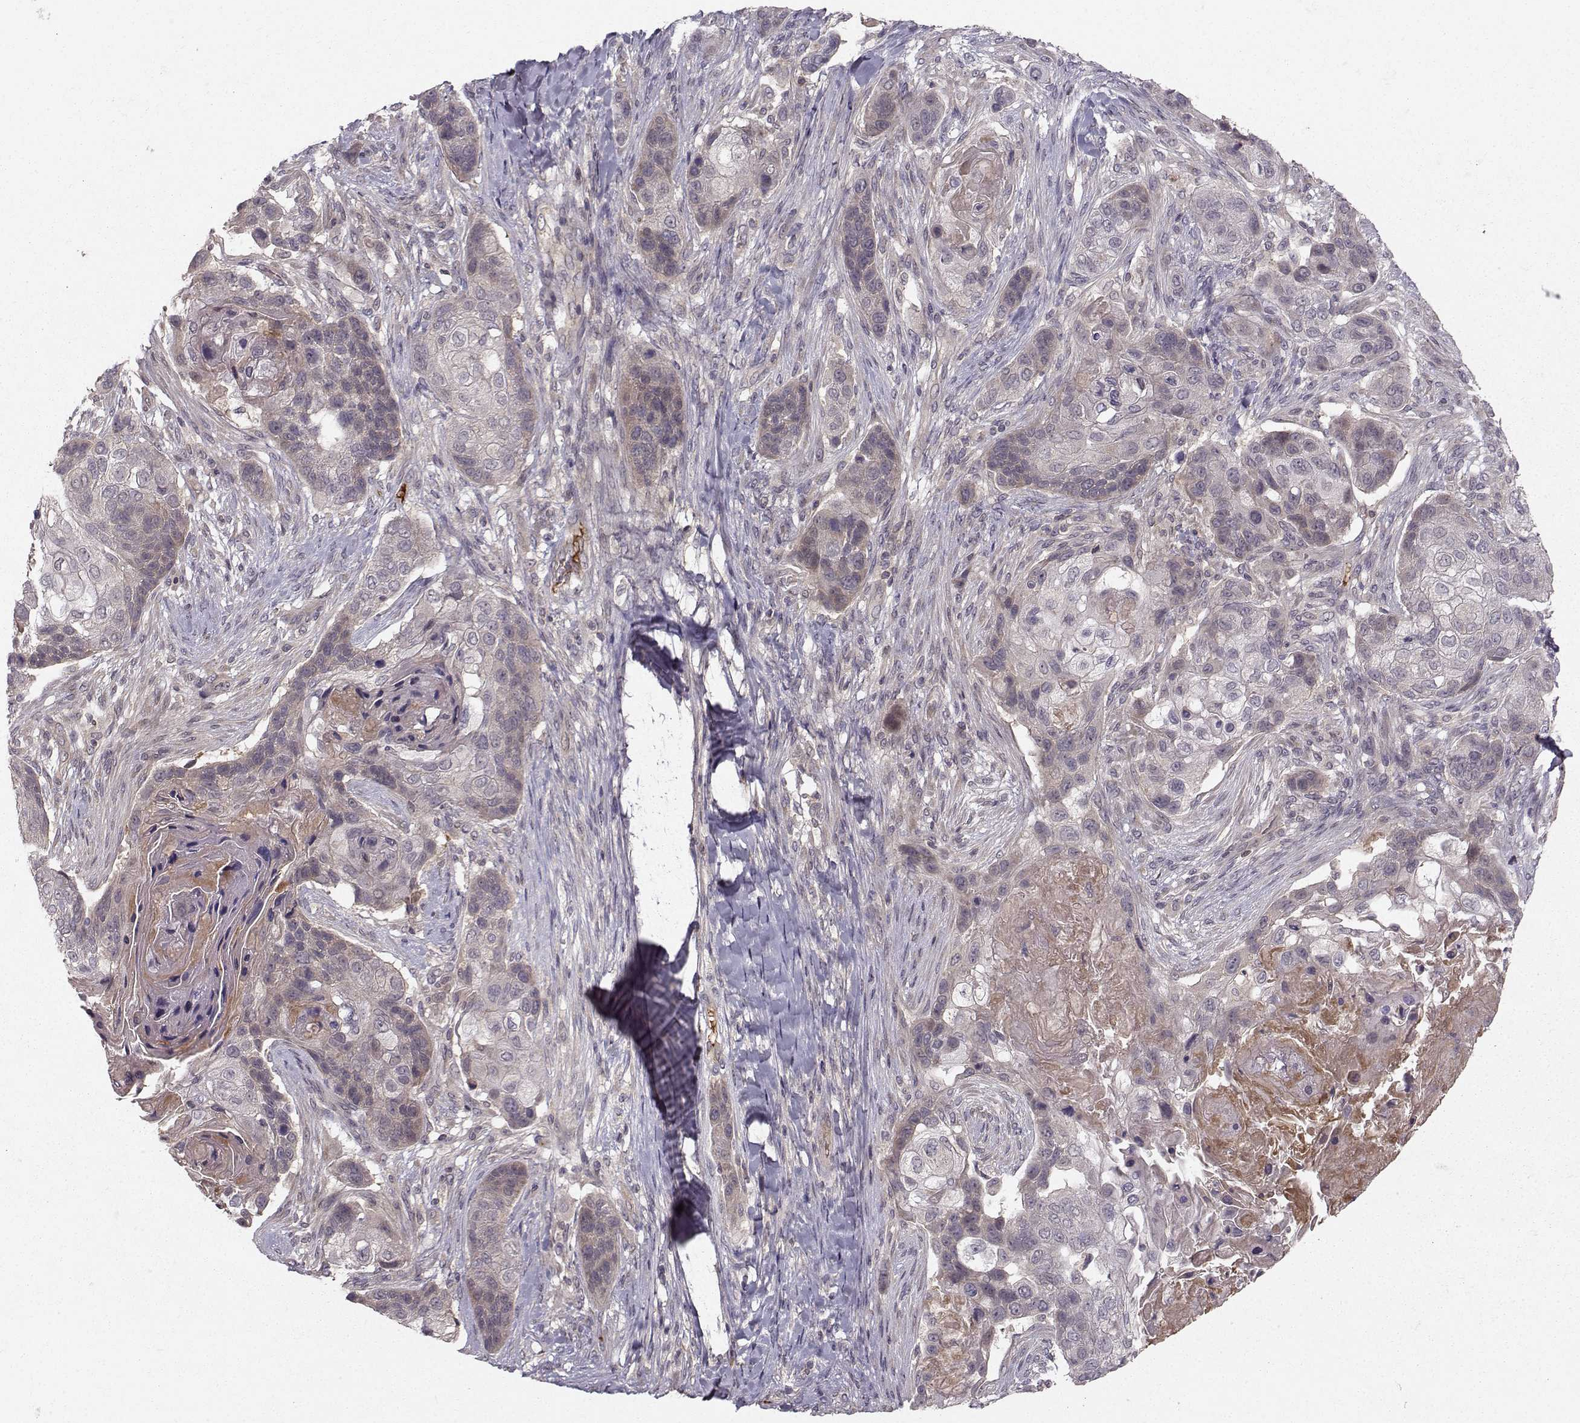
{"staining": {"intensity": "weak", "quantity": "<25%", "location": "cytoplasmic/membranous"}, "tissue": "lung cancer", "cell_type": "Tumor cells", "image_type": "cancer", "snomed": [{"axis": "morphology", "description": "Squamous cell carcinoma, NOS"}, {"axis": "topography", "description": "Lung"}], "caption": "The micrograph demonstrates no significant positivity in tumor cells of squamous cell carcinoma (lung). The staining was performed using DAB (3,3'-diaminobenzidine) to visualize the protein expression in brown, while the nuclei were stained in blue with hematoxylin (Magnification: 20x).", "gene": "WNT6", "patient": {"sex": "male", "age": 69}}